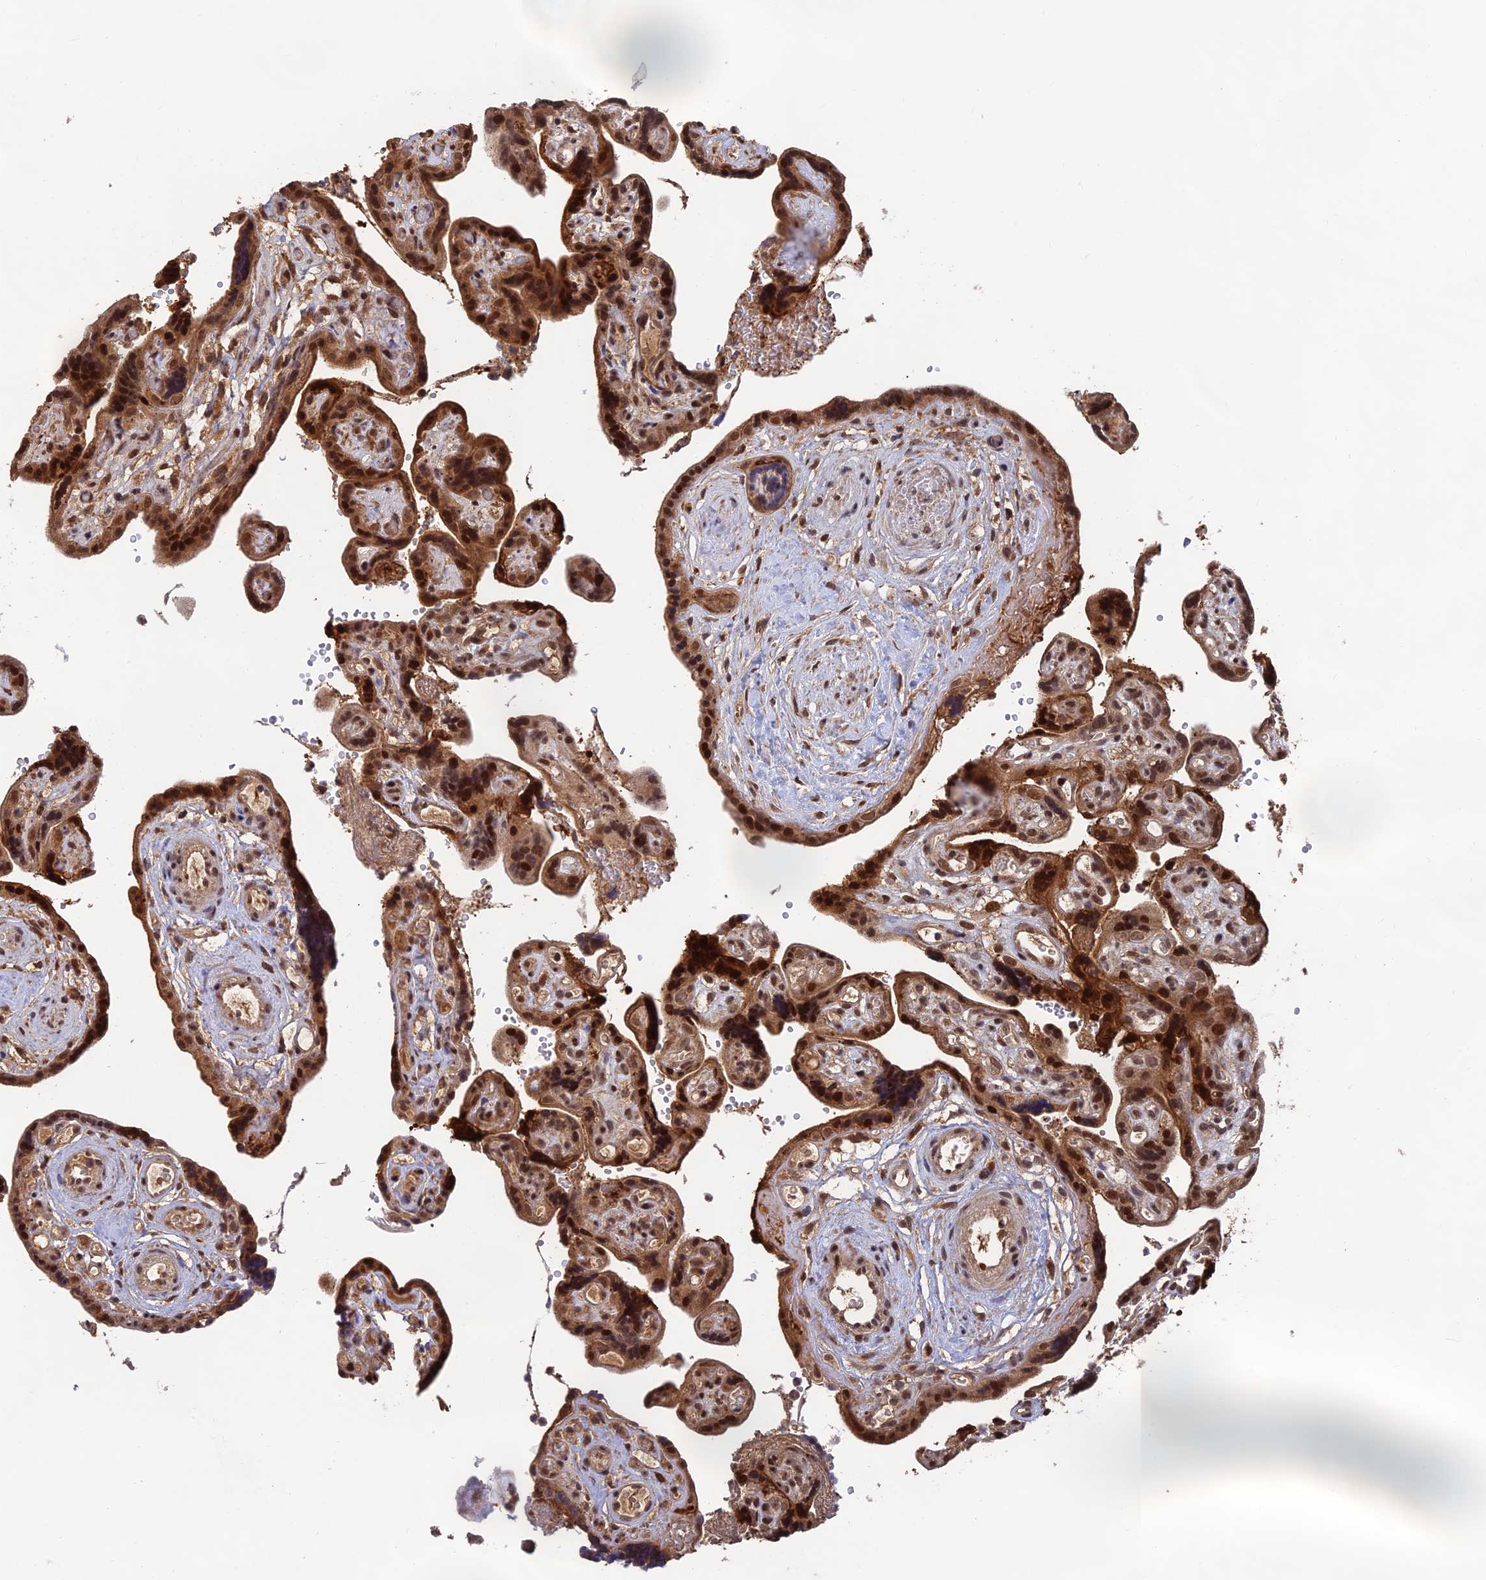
{"staining": {"intensity": "moderate", "quantity": ">75%", "location": "cytoplasmic/membranous,nuclear"}, "tissue": "placenta", "cell_type": "Decidual cells", "image_type": "normal", "snomed": [{"axis": "morphology", "description": "Normal tissue, NOS"}, {"axis": "topography", "description": "Placenta"}], "caption": "Human placenta stained with a brown dye exhibits moderate cytoplasmic/membranous,nuclear positive expression in about >75% of decidual cells.", "gene": "OSBPL1A", "patient": {"sex": "female", "age": 30}}